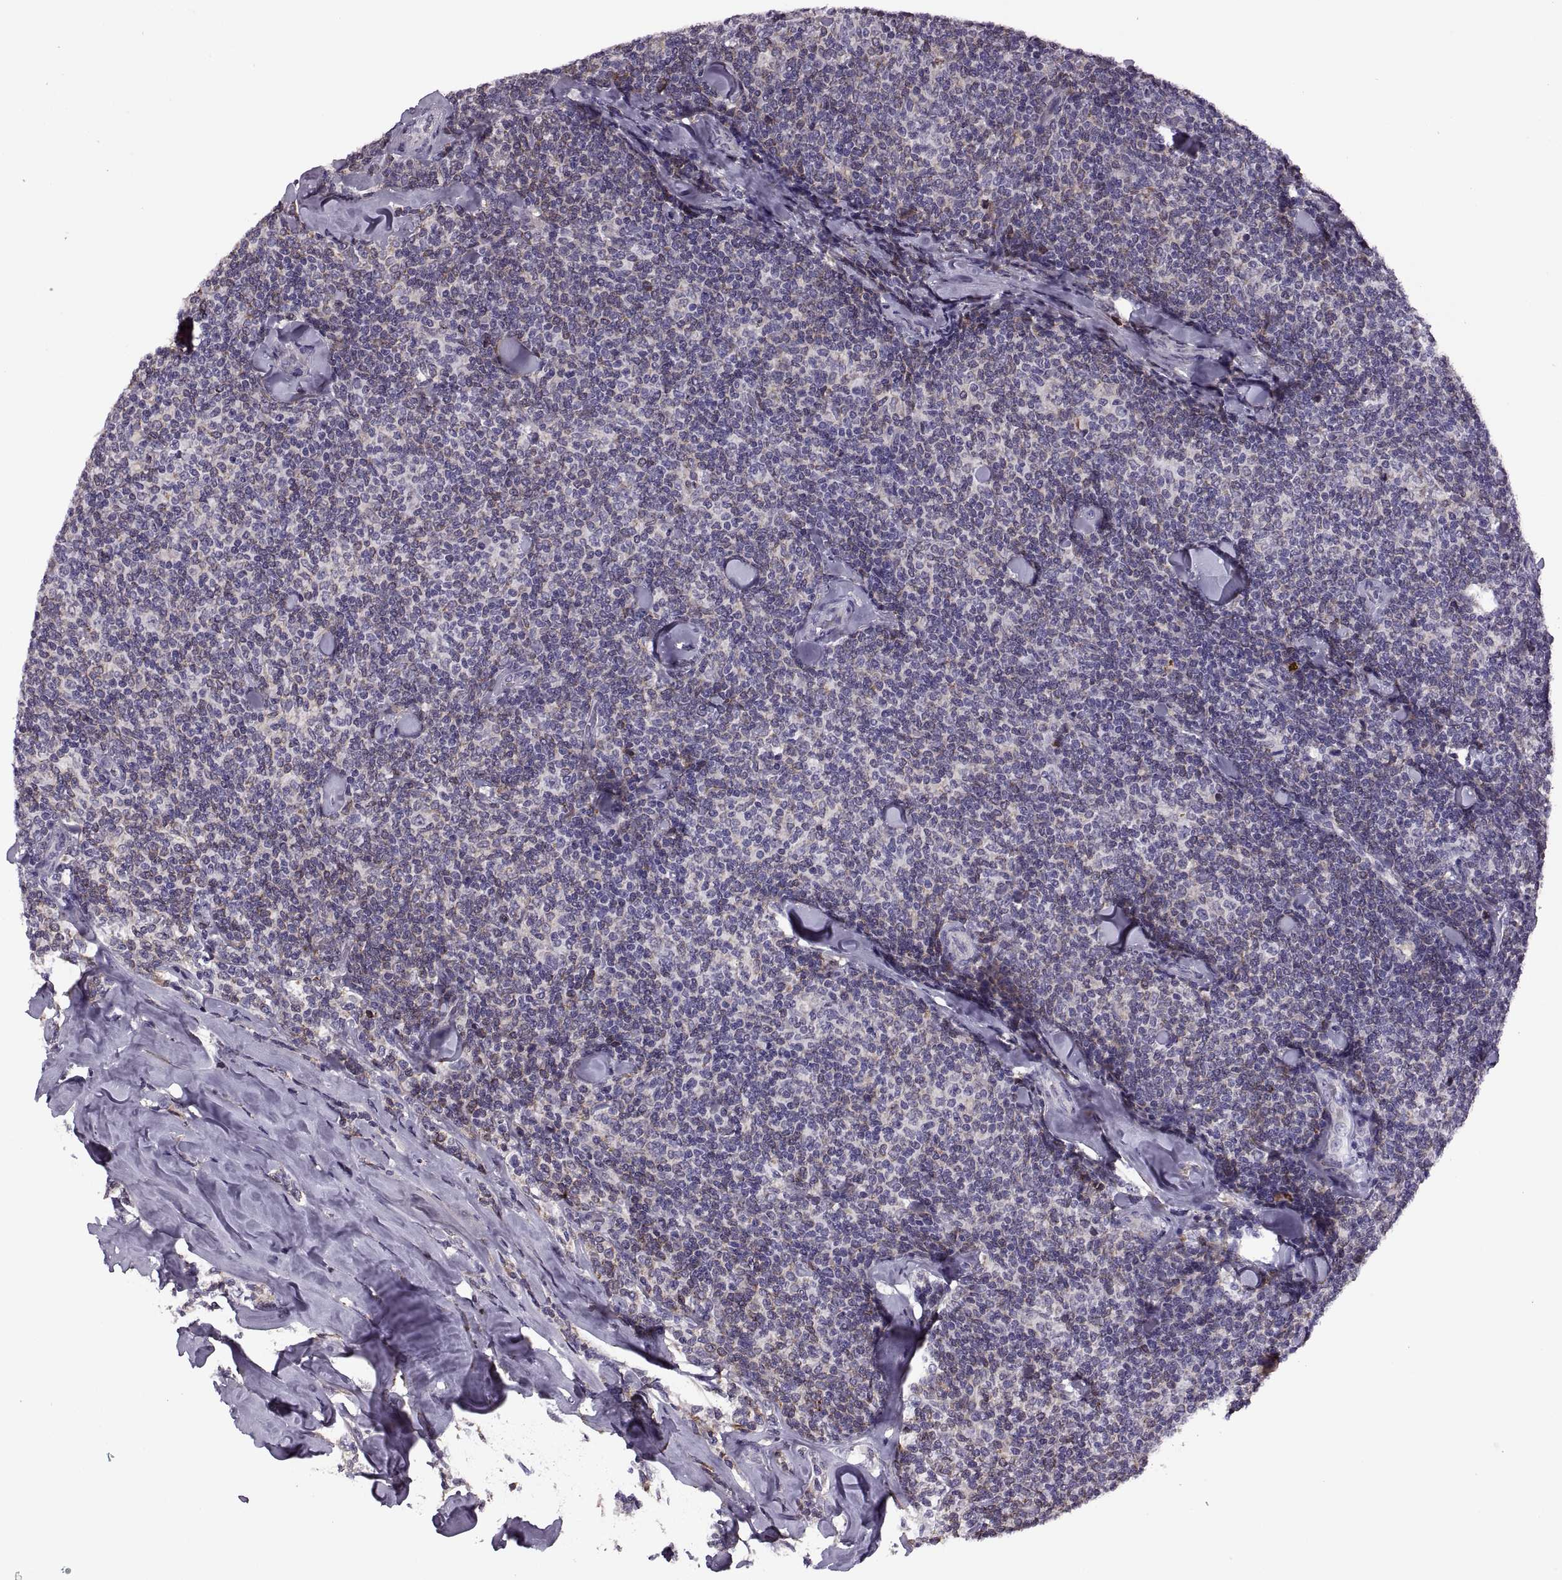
{"staining": {"intensity": "negative", "quantity": "none", "location": "none"}, "tissue": "lymphoma", "cell_type": "Tumor cells", "image_type": "cancer", "snomed": [{"axis": "morphology", "description": "Malignant lymphoma, non-Hodgkin's type, Low grade"}, {"axis": "topography", "description": "Lymph node"}], "caption": "Tumor cells are negative for protein expression in human lymphoma. Nuclei are stained in blue.", "gene": "LETM2", "patient": {"sex": "female", "age": 56}}